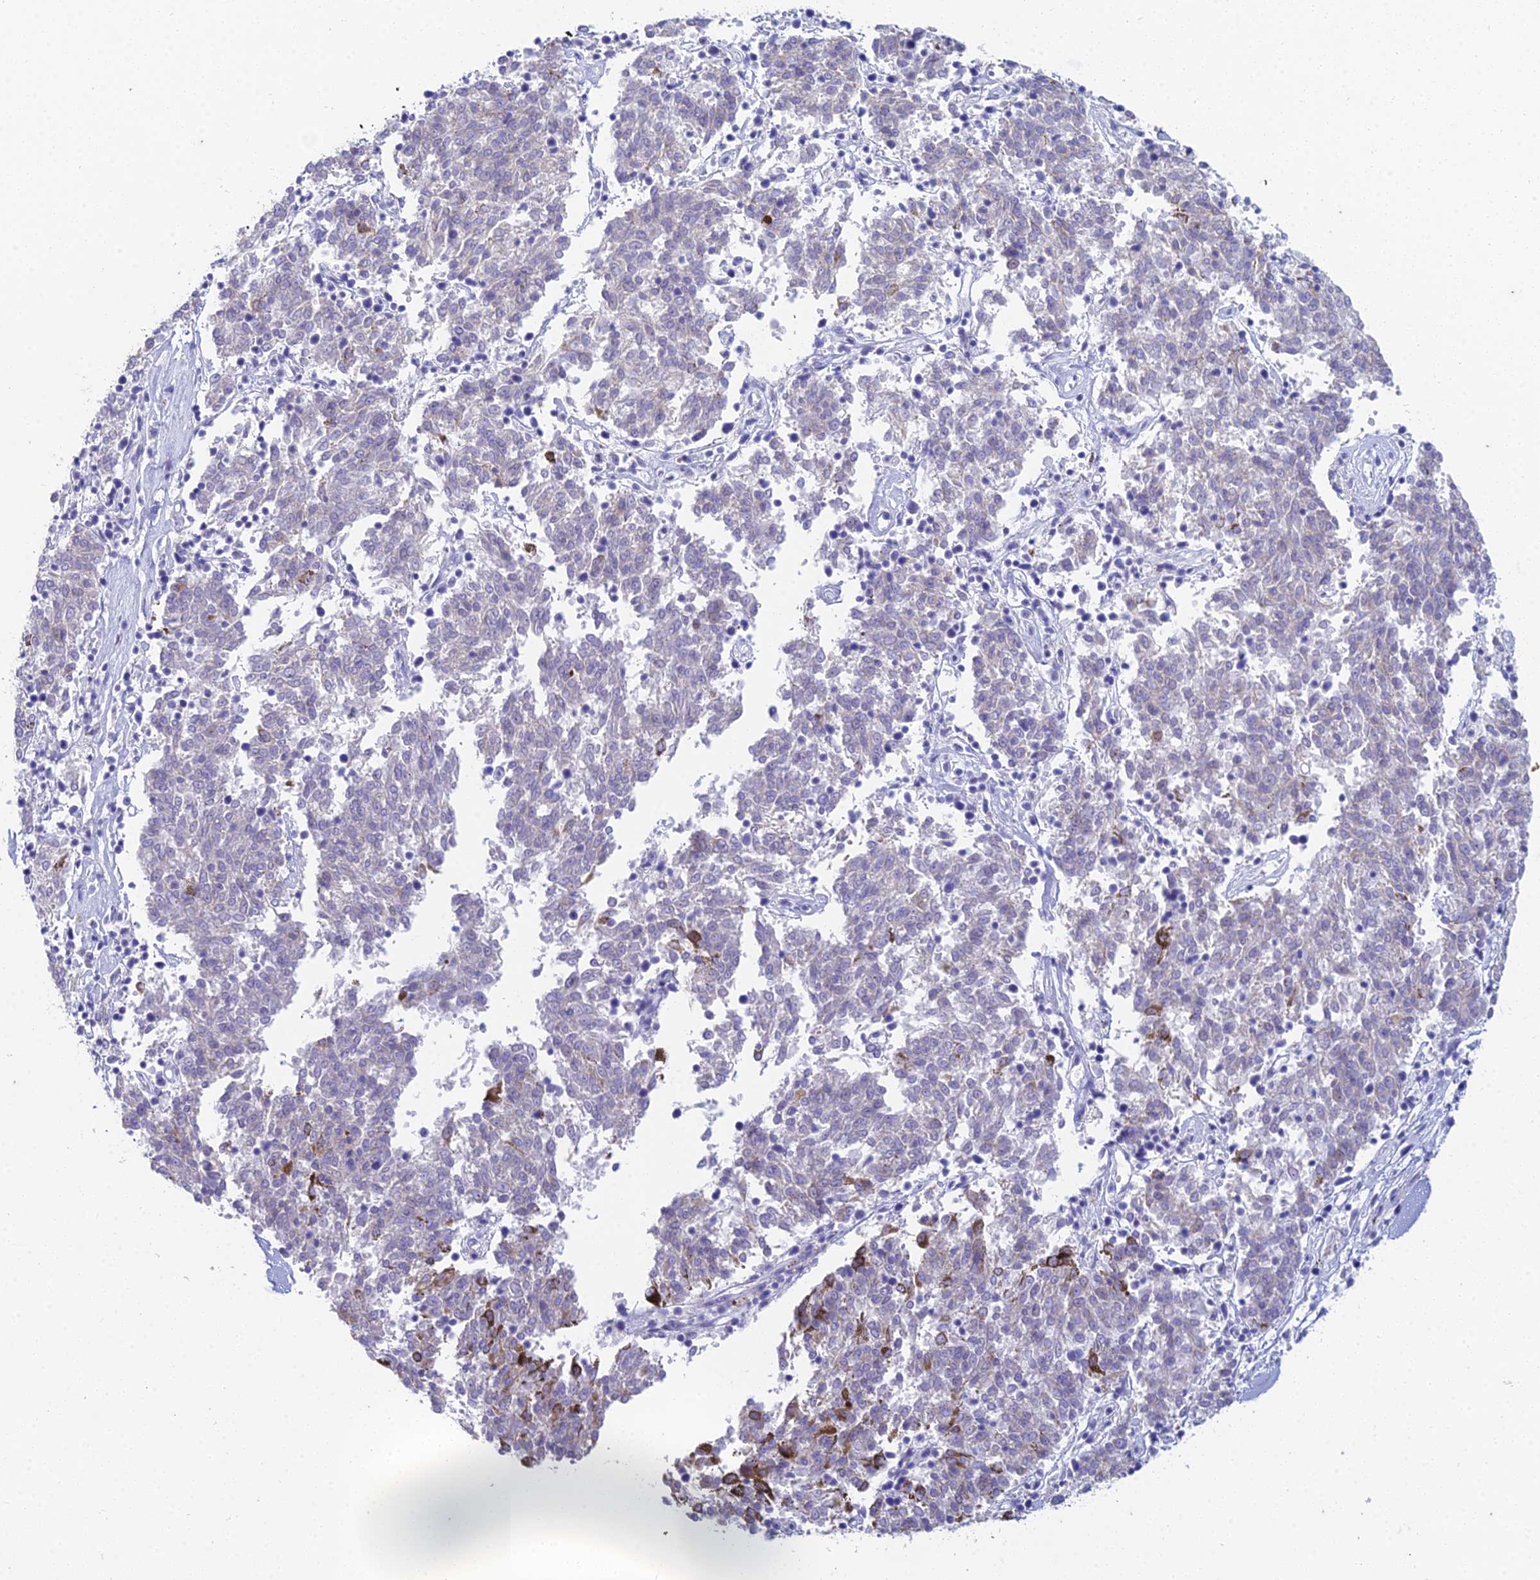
{"staining": {"intensity": "negative", "quantity": "none", "location": "none"}, "tissue": "melanoma", "cell_type": "Tumor cells", "image_type": "cancer", "snomed": [{"axis": "morphology", "description": "Malignant melanoma, NOS"}, {"axis": "topography", "description": "Skin"}], "caption": "This is an immunohistochemistry photomicrograph of human melanoma. There is no positivity in tumor cells.", "gene": "EEF2KMT", "patient": {"sex": "female", "age": 72}}